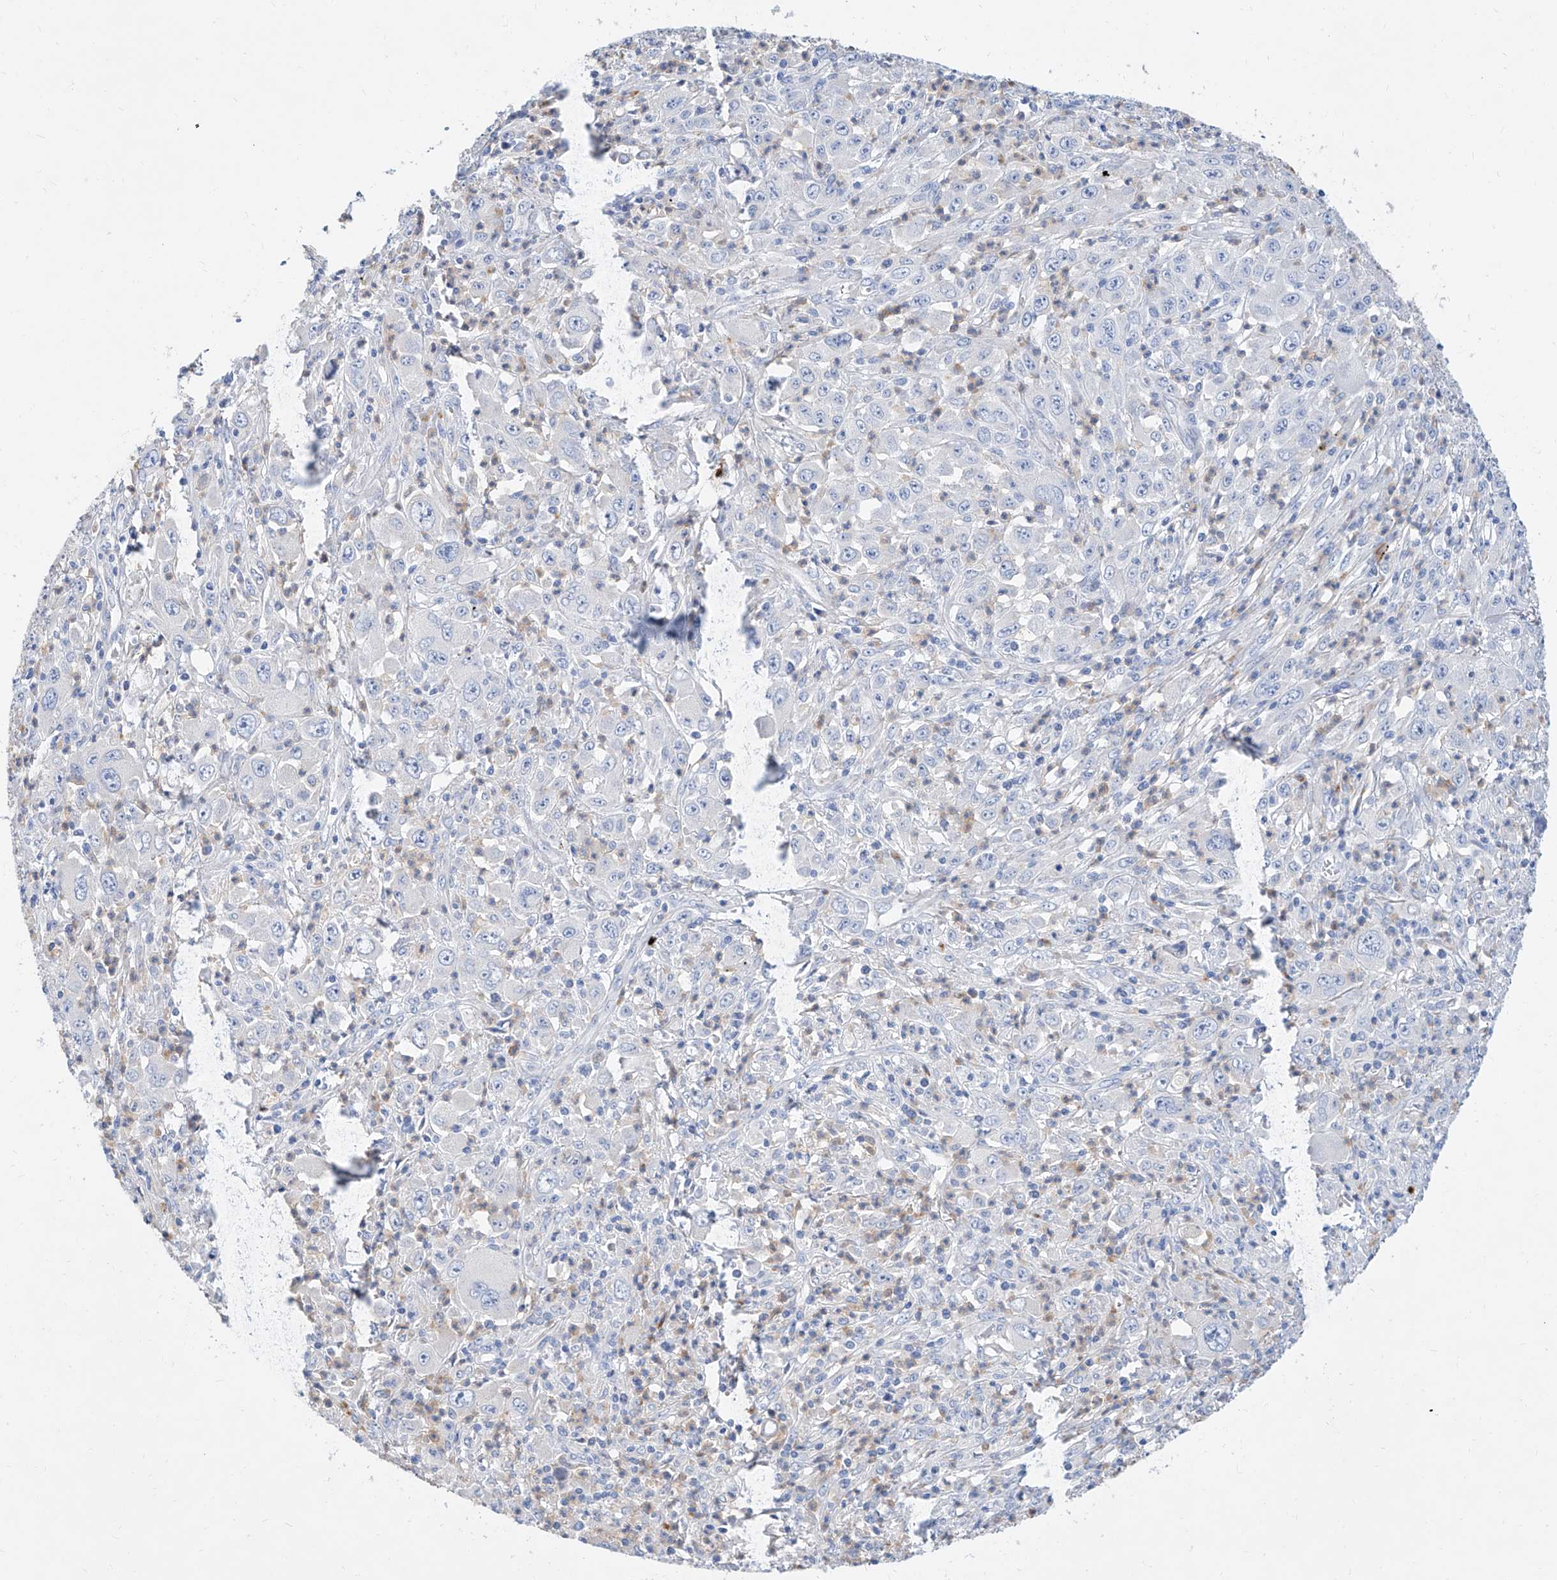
{"staining": {"intensity": "negative", "quantity": "none", "location": "none"}, "tissue": "melanoma", "cell_type": "Tumor cells", "image_type": "cancer", "snomed": [{"axis": "morphology", "description": "Malignant melanoma, Metastatic site"}, {"axis": "topography", "description": "Skin"}], "caption": "Protein analysis of melanoma reveals no significant staining in tumor cells.", "gene": "SLC25A29", "patient": {"sex": "female", "age": 56}}